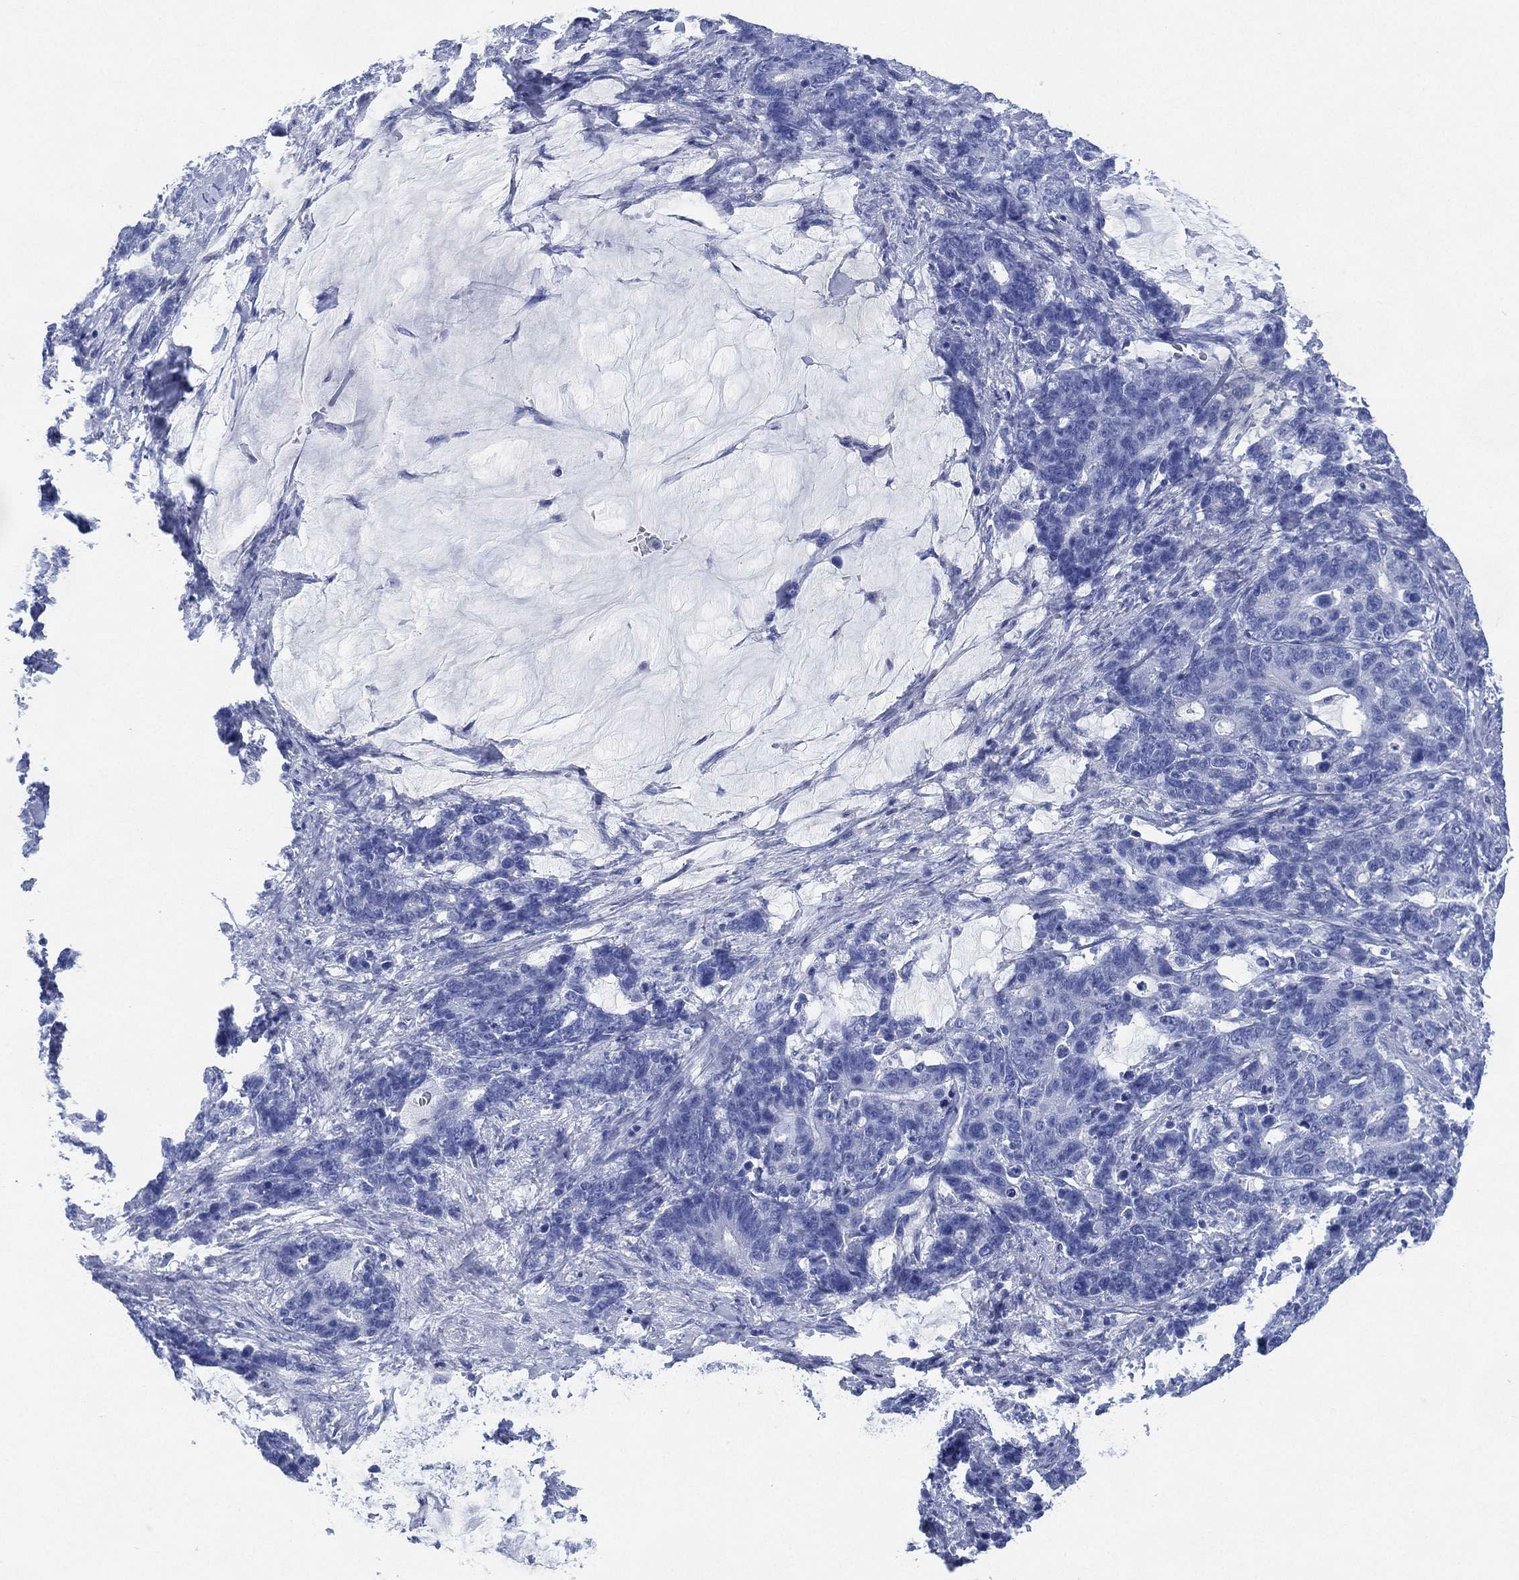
{"staining": {"intensity": "negative", "quantity": "none", "location": "none"}, "tissue": "stomach cancer", "cell_type": "Tumor cells", "image_type": "cancer", "snomed": [{"axis": "morphology", "description": "Normal tissue, NOS"}, {"axis": "morphology", "description": "Adenocarcinoma, NOS"}, {"axis": "topography", "description": "Stomach"}], "caption": "Micrograph shows no significant protein expression in tumor cells of adenocarcinoma (stomach). (DAB immunohistochemistry visualized using brightfield microscopy, high magnification).", "gene": "SIGLECL1", "patient": {"sex": "female", "age": 64}}